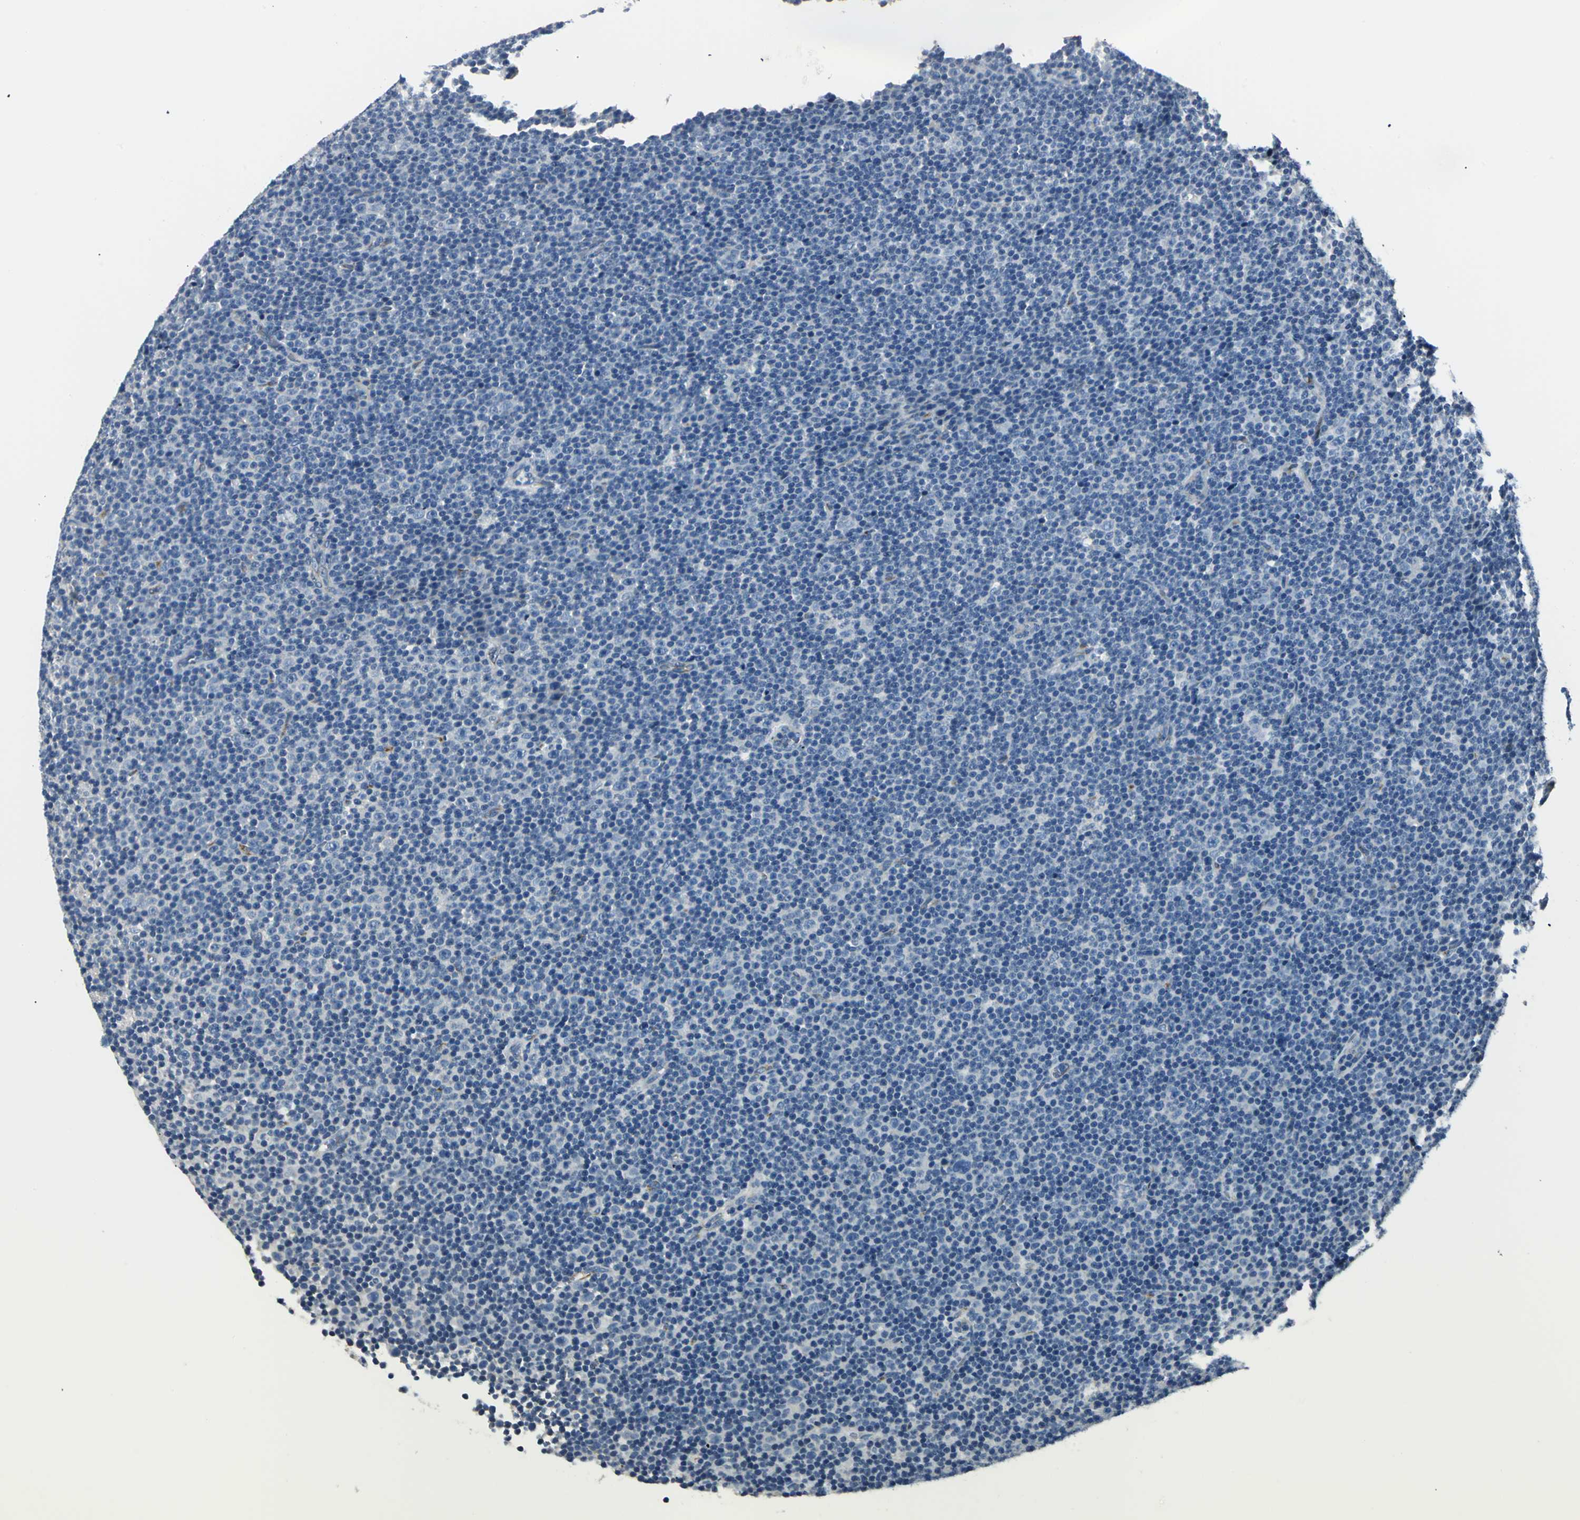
{"staining": {"intensity": "negative", "quantity": "none", "location": "none"}, "tissue": "lymphoma", "cell_type": "Tumor cells", "image_type": "cancer", "snomed": [{"axis": "morphology", "description": "Malignant lymphoma, non-Hodgkin's type, Low grade"}, {"axis": "topography", "description": "Lymph node"}], "caption": "A photomicrograph of human lymphoma is negative for staining in tumor cells. Nuclei are stained in blue.", "gene": "B3GNT2", "patient": {"sex": "female", "age": 67}}